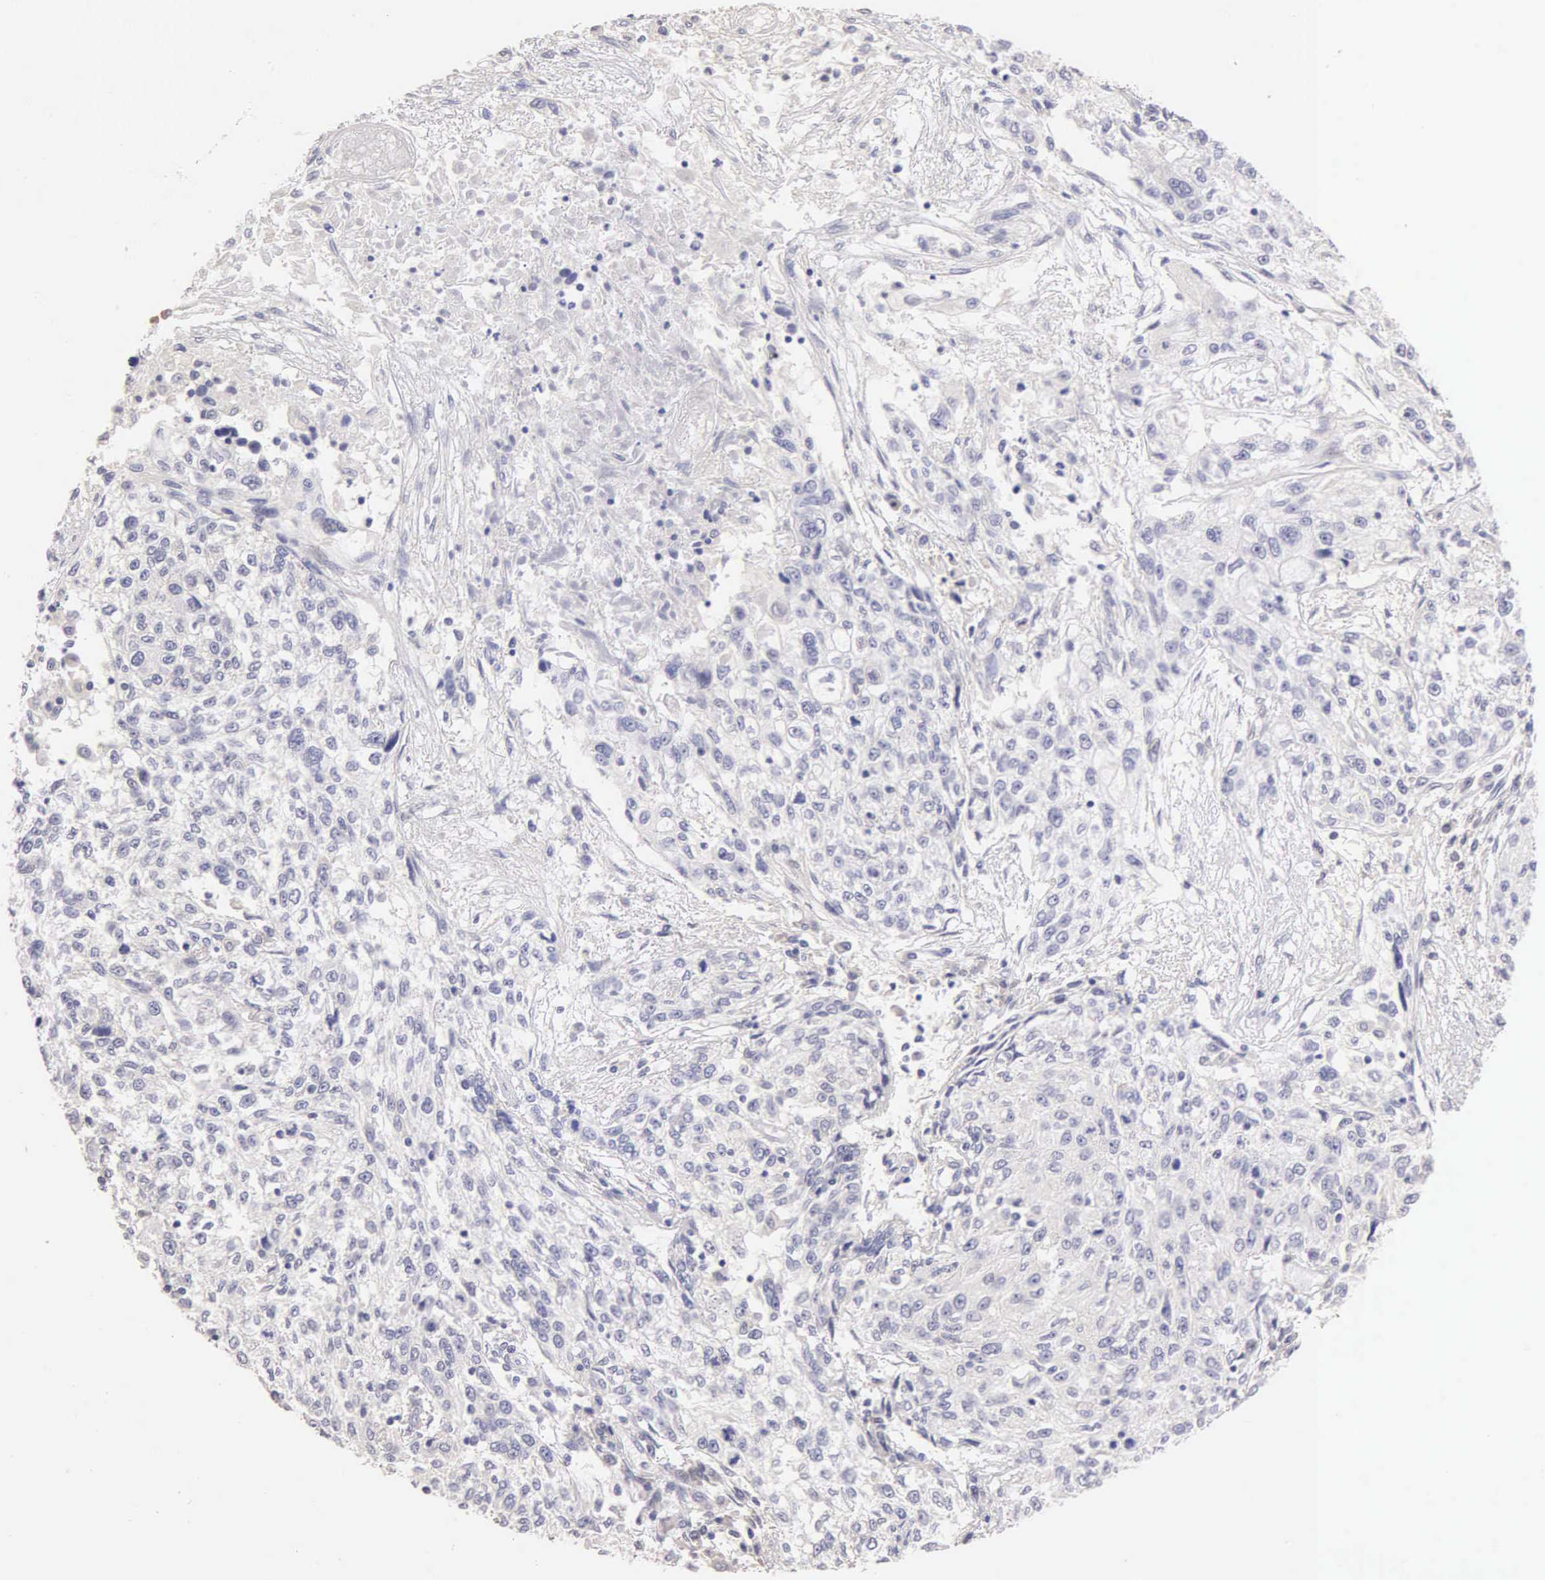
{"staining": {"intensity": "negative", "quantity": "none", "location": "none"}, "tissue": "cervical cancer", "cell_type": "Tumor cells", "image_type": "cancer", "snomed": [{"axis": "morphology", "description": "Squamous cell carcinoma, NOS"}, {"axis": "topography", "description": "Cervix"}], "caption": "The image exhibits no staining of tumor cells in cervical cancer (squamous cell carcinoma).", "gene": "ESR1", "patient": {"sex": "female", "age": 57}}